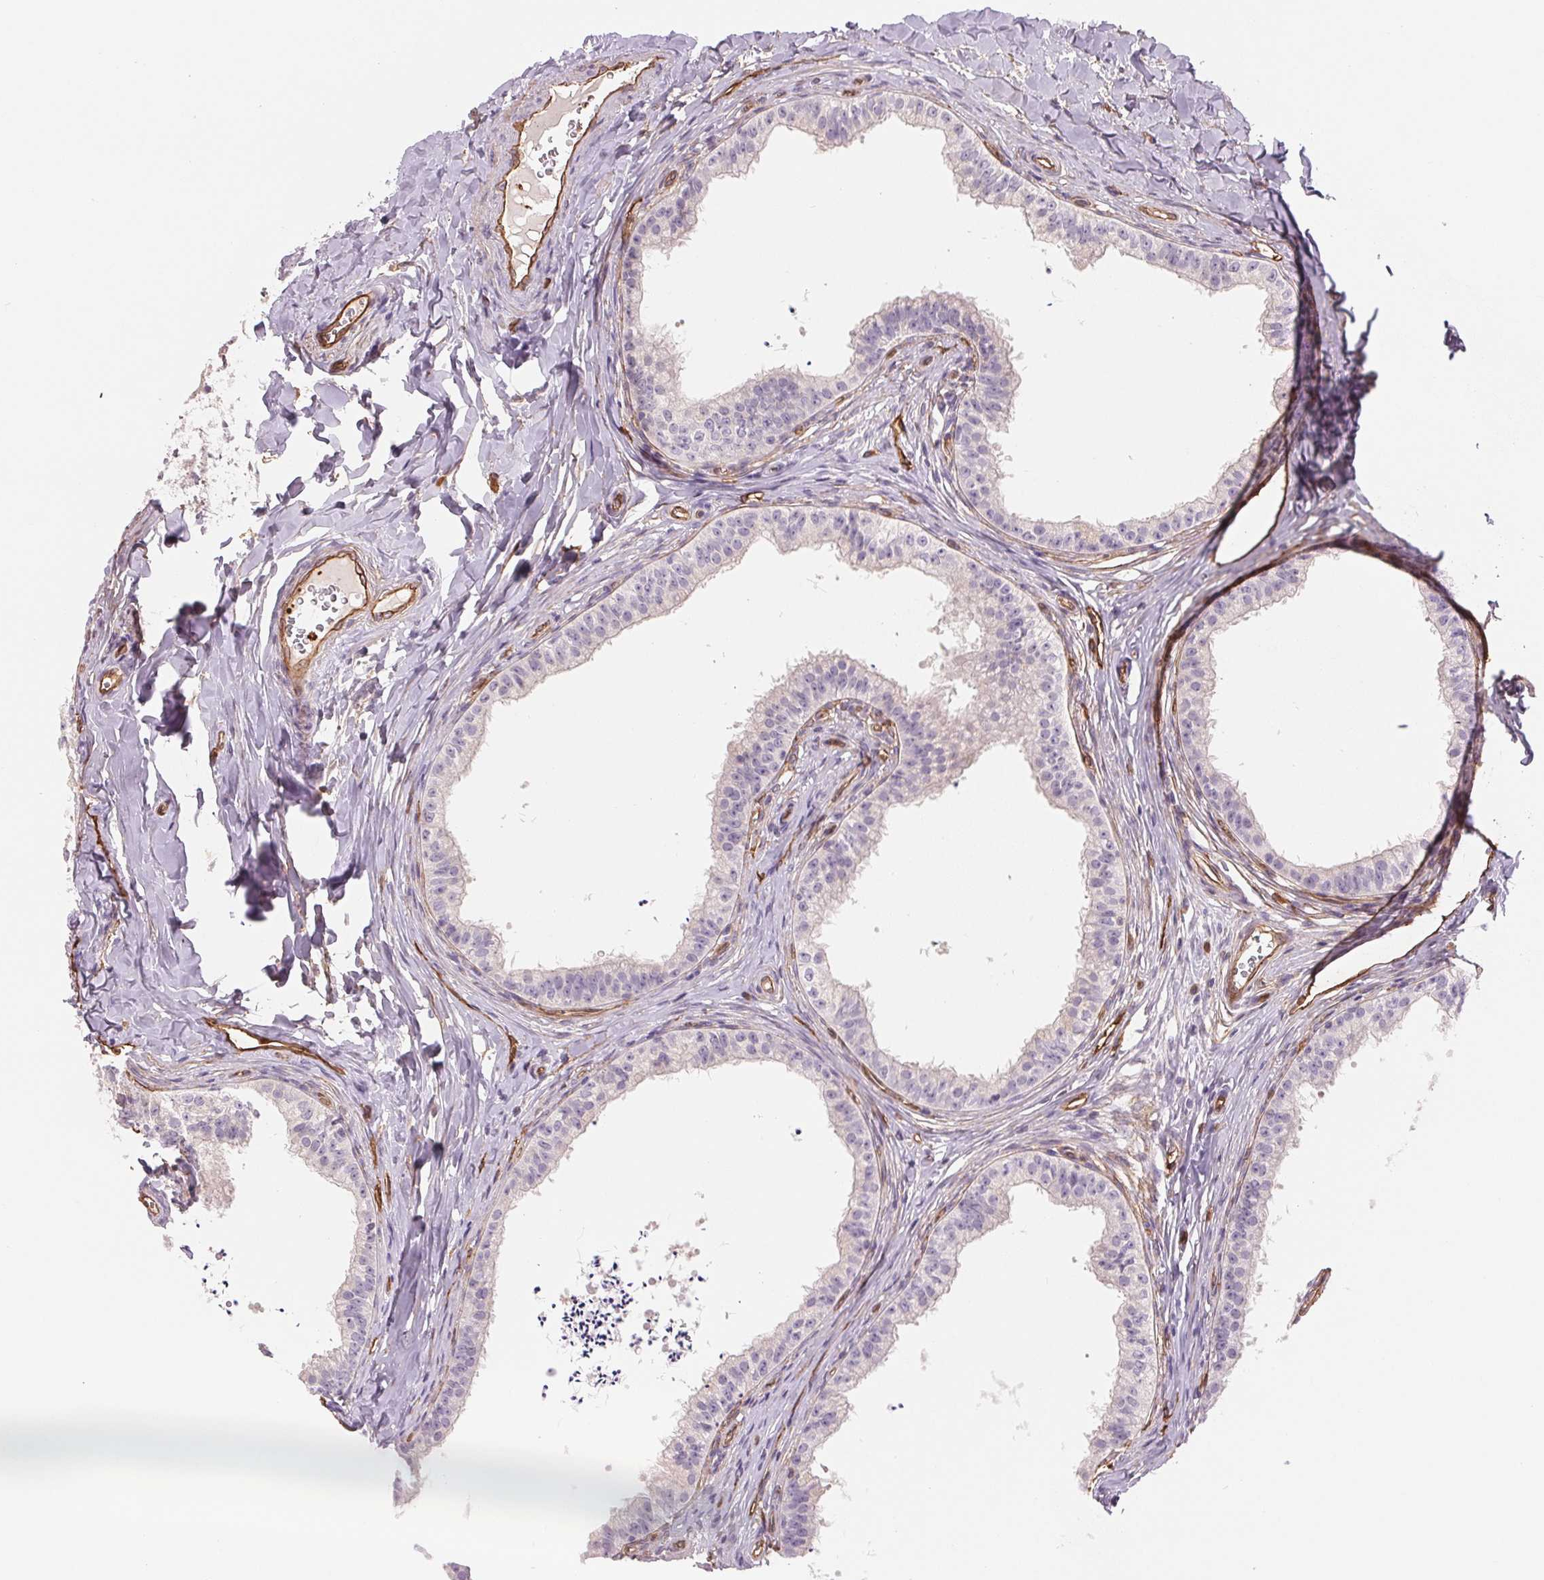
{"staining": {"intensity": "weak", "quantity": "<25%", "location": "cytoplasmic/membranous"}, "tissue": "epididymis", "cell_type": "Glandular cells", "image_type": "normal", "snomed": [{"axis": "morphology", "description": "Normal tissue, NOS"}, {"axis": "topography", "description": "Epididymis"}], "caption": "IHC histopathology image of benign epididymis: human epididymis stained with DAB (3,3'-diaminobenzidine) demonstrates no significant protein expression in glandular cells.", "gene": "ANKRD13B", "patient": {"sex": "male", "age": 24}}